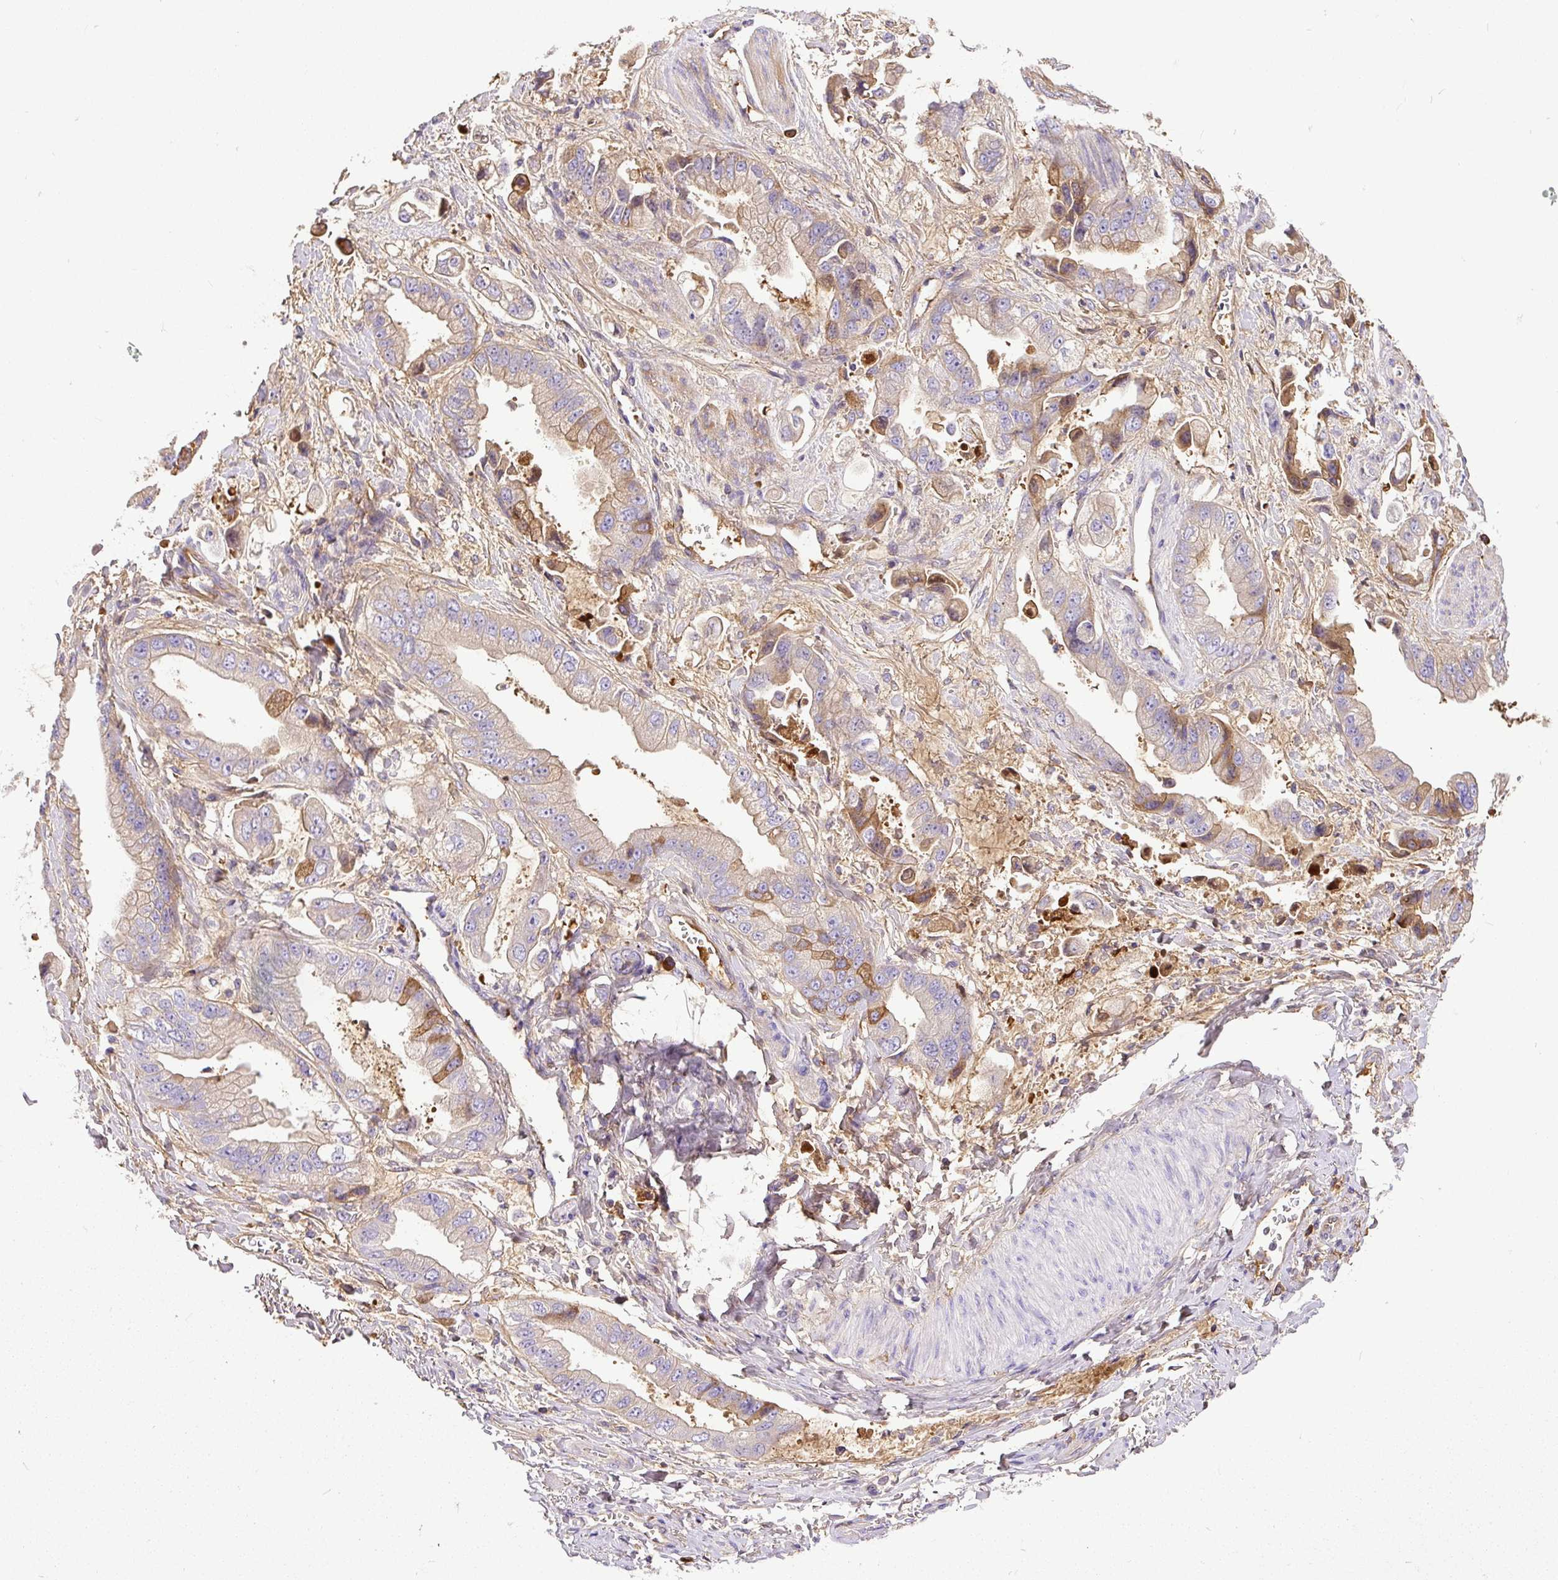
{"staining": {"intensity": "moderate", "quantity": "<25%", "location": "cytoplasmic/membranous"}, "tissue": "stomach cancer", "cell_type": "Tumor cells", "image_type": "cancer", "snomed": [{"axis": "morphology", "description": "Adenocarcinoma, NOS"}, {"axis": "topography", "description": "Stomach"}], "caption": "DAB (3,3'-diaminobenzidine) immunohistochemical staining of human stomach cancer displays moderate cytoplasmic/membranous protein expression in approximately <25% of tumor cells.", "gene": "CLEC3B", "patient": {"sex": "male", "age": 62}}